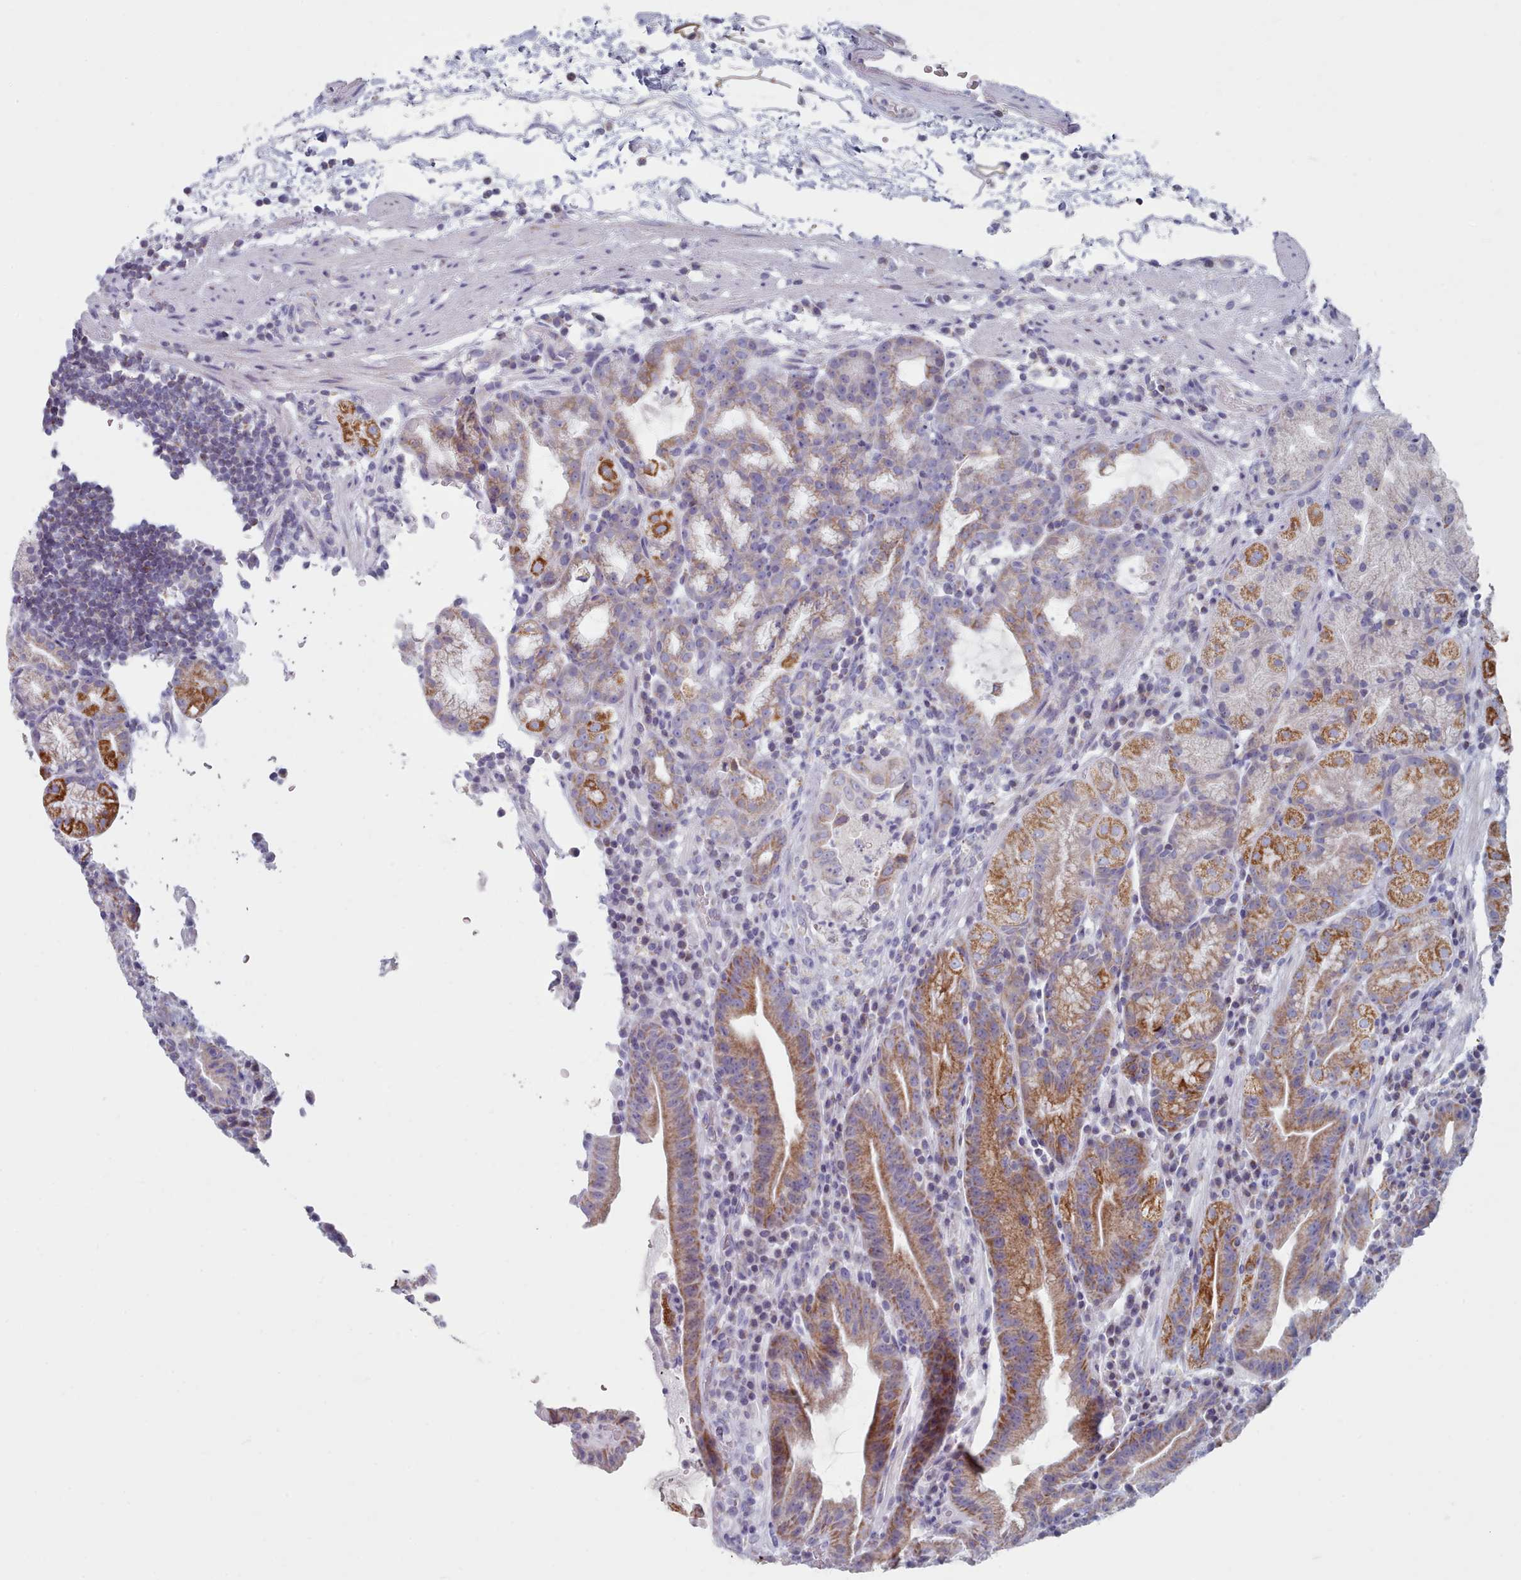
{"staining": {"intensity": "moderate", "quantity": "25%-75%", "location": "cytoplasmic/membranous"}, "tissue": "stomach", "cell_type": "Glandular cells", "image_type": "normal", "snomed": [{"axis": "morphology", "description": "Normal tissue, NOS"}, {"axis": "morphology", "description": "Inflammation, NOS"}, {"axis": "topography", "description": "Stomach"}], "caption": "Glandular cells show medium levels of moderate cytoplasmic/membranous positivity in about 25%-75% of cells in unremarkable human stomach.", "gene": "FAM170B", "patient": {"sex": "male", "age": 79}}